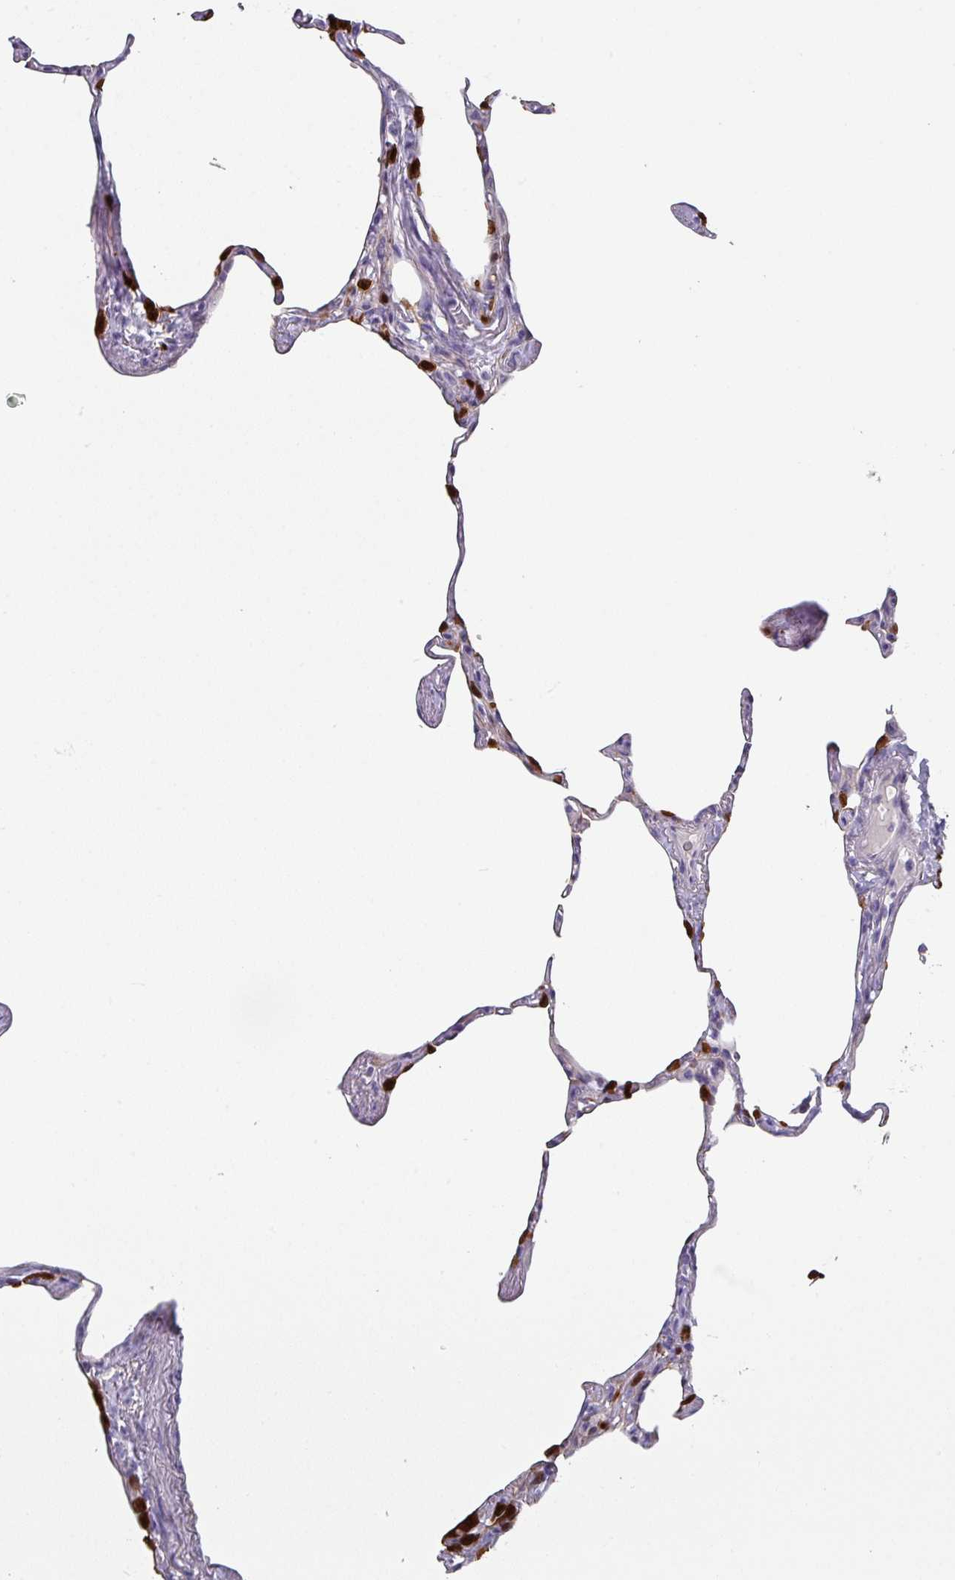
{"staining": {"intensity": "strong", "quantity": "25%-75%", "location": "nuclear"}, "tissue": "lung", "cell_type": "Alveolar cells", "image_type": "normal", "snomed": [{"axis": "morphology", "description": "Normal tissue, NOS"}, {"axis": "topography", "description": "Lung"}], "caption": "A high-resolution image shows IHC staining of unremarkable lung, which demonstrates strong nuclear positivity in about 25%-75% of alveolar cells. The staining was performed using DAB to visualize the protein expression in brown, while the nuclei were stained in blue with hematoxylin (Magnification: 20x).", "gene": "DEFB115", "patient": {"sex": "male", "age": 65}}